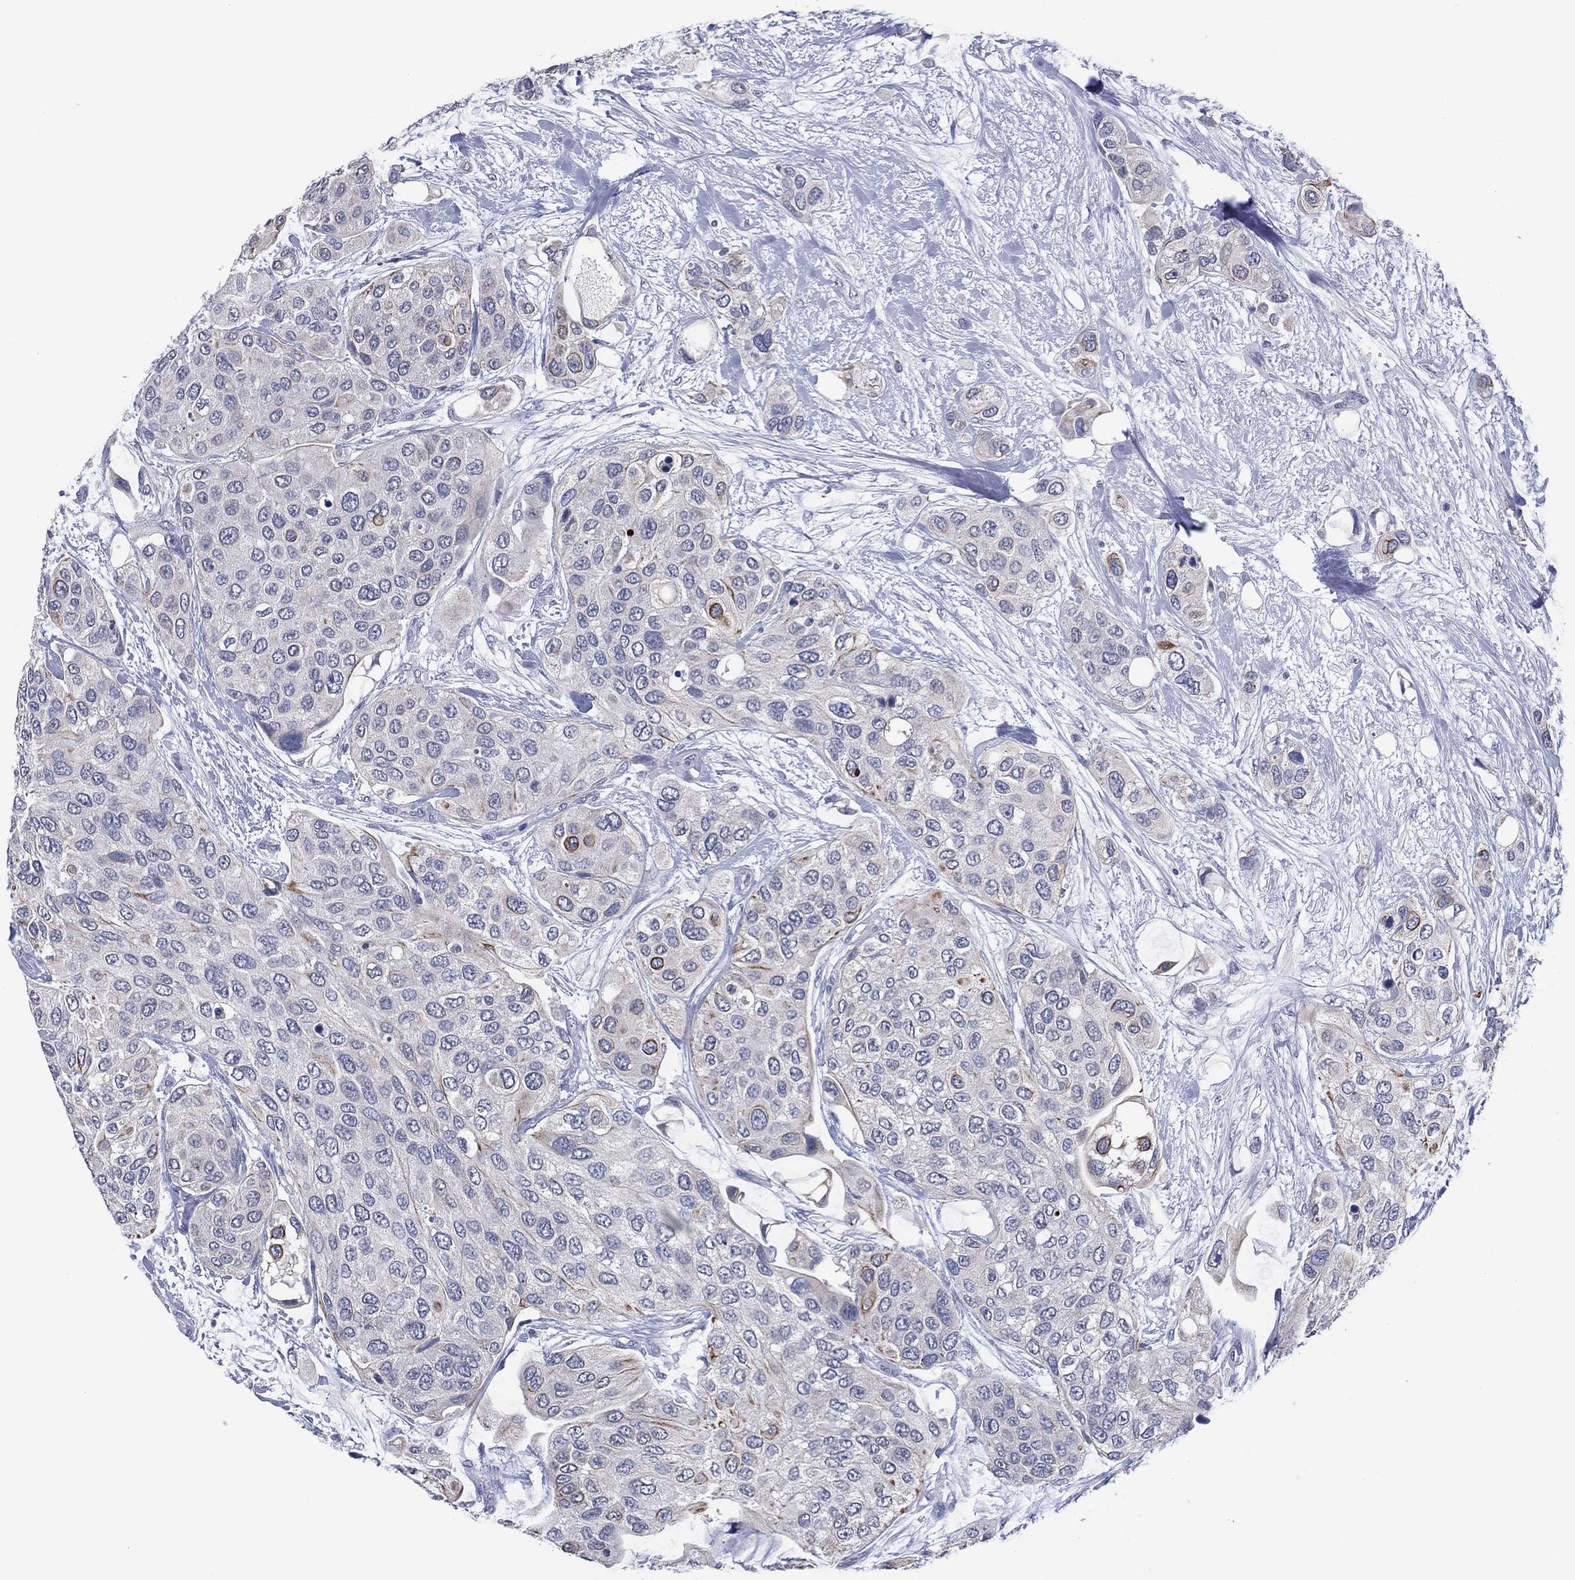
{"staining": {"intensity": "negative", "quantity": "none", "location": "none"}, "tissue": "urothelial cancer", "cell_type": "Tumor cells", "image_type": "cancer", "snomed": [{"axis": "morphology", "description": "Urothelial carcinoma, High grade"}, {"axis": "topography", "description": "Urinary bladder"}], "caption": "An image of urothelial cancer stained for a protein displays no brown staining in tumor cells. Nuclei are stained in blue.", "gene": "TRIM31", "patient": {"sex": "male", "age": 77}}